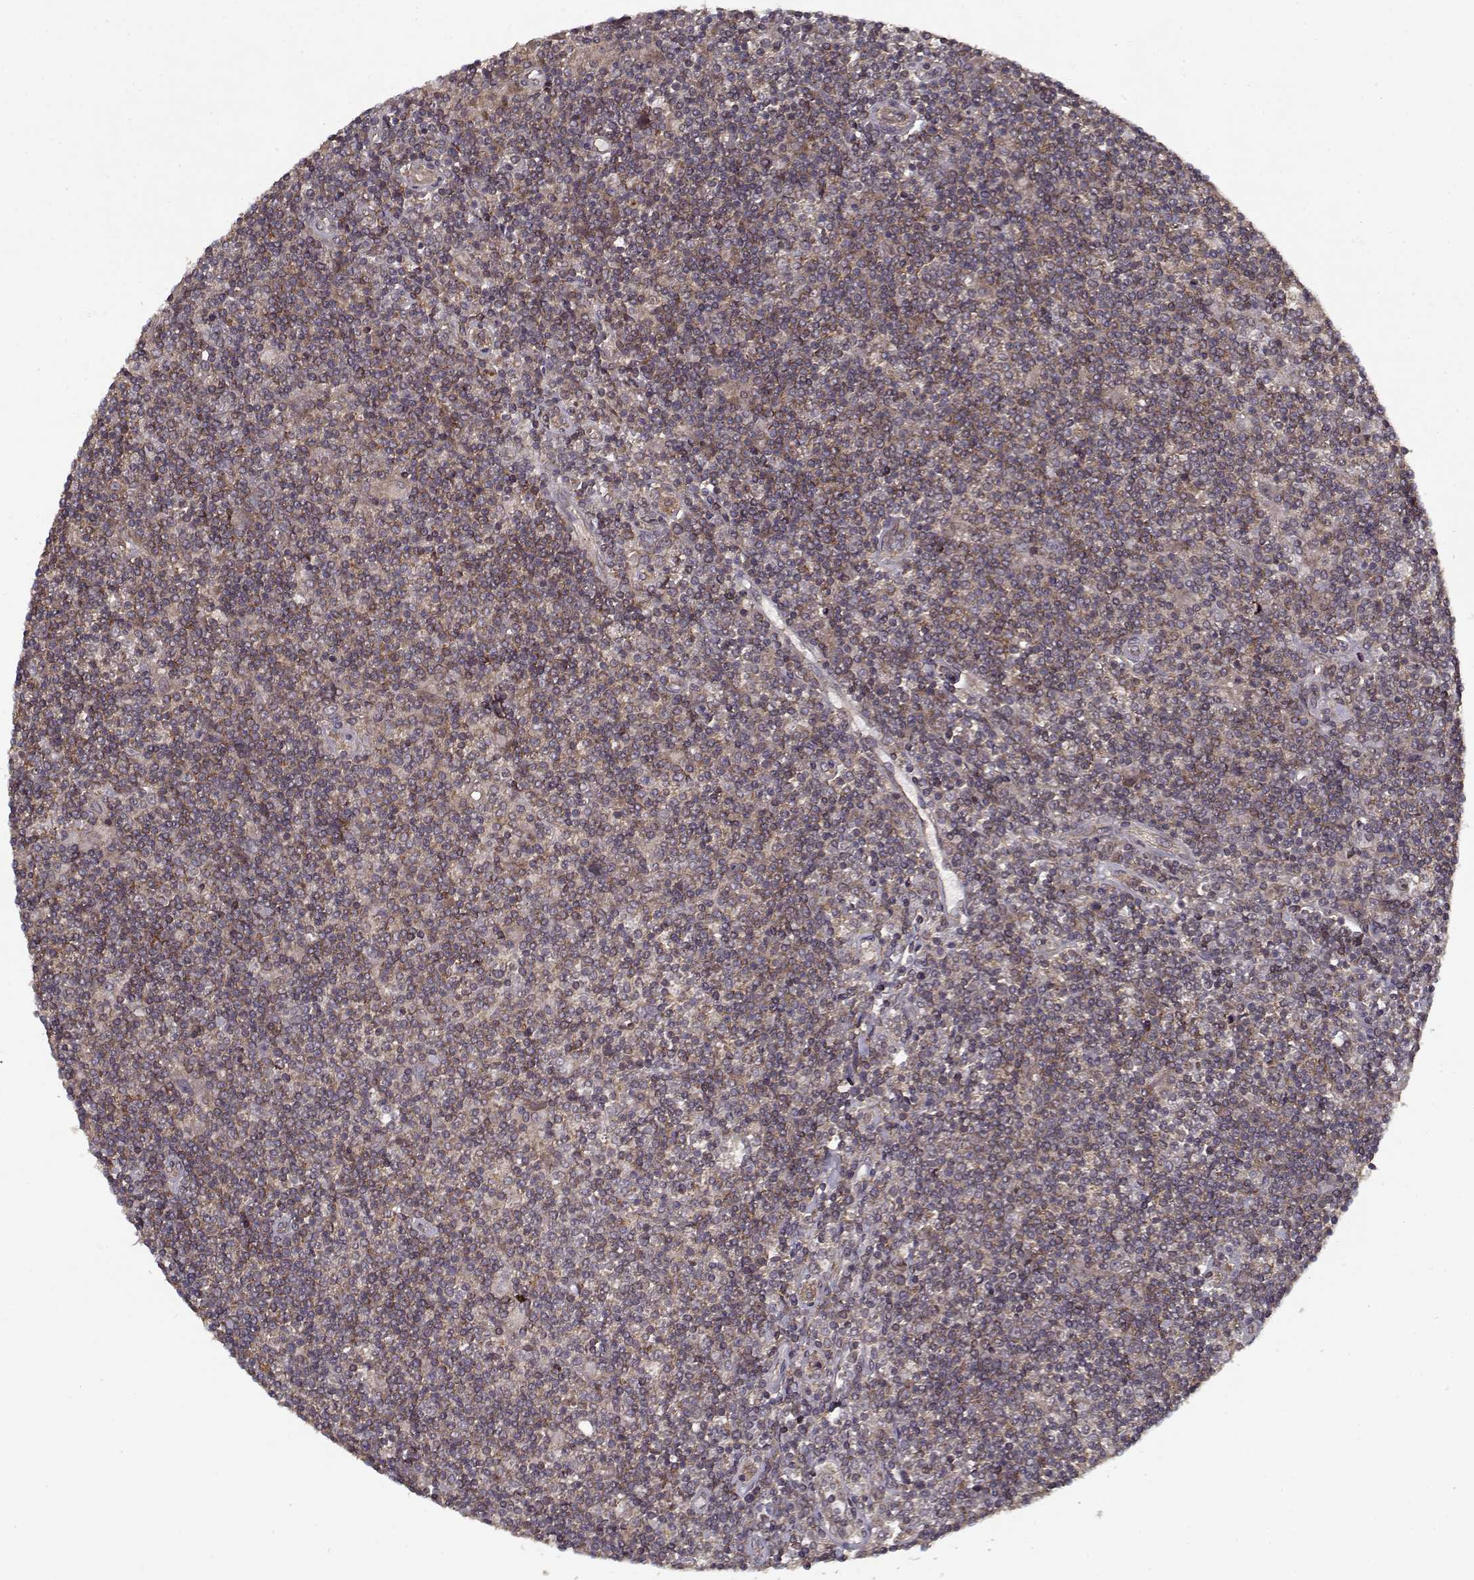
{"staining": {"intensity": "negative", "quantity": "none", "location": "none"}, "tissue": "lymphoma", "cell_type": "Tumor cells", "image_type": "cancer", "snomed": [{"axis": "morphology", "description": "Hodgkin's disease, NOS"}, {"axis": "topography", "description": "Lymph node"}], "caption": "Tumor cells show no significant positivity in Hodgkin's disease.", "gene": "PPP1R12A", "patient": {"sex": "male", "age": 40}}